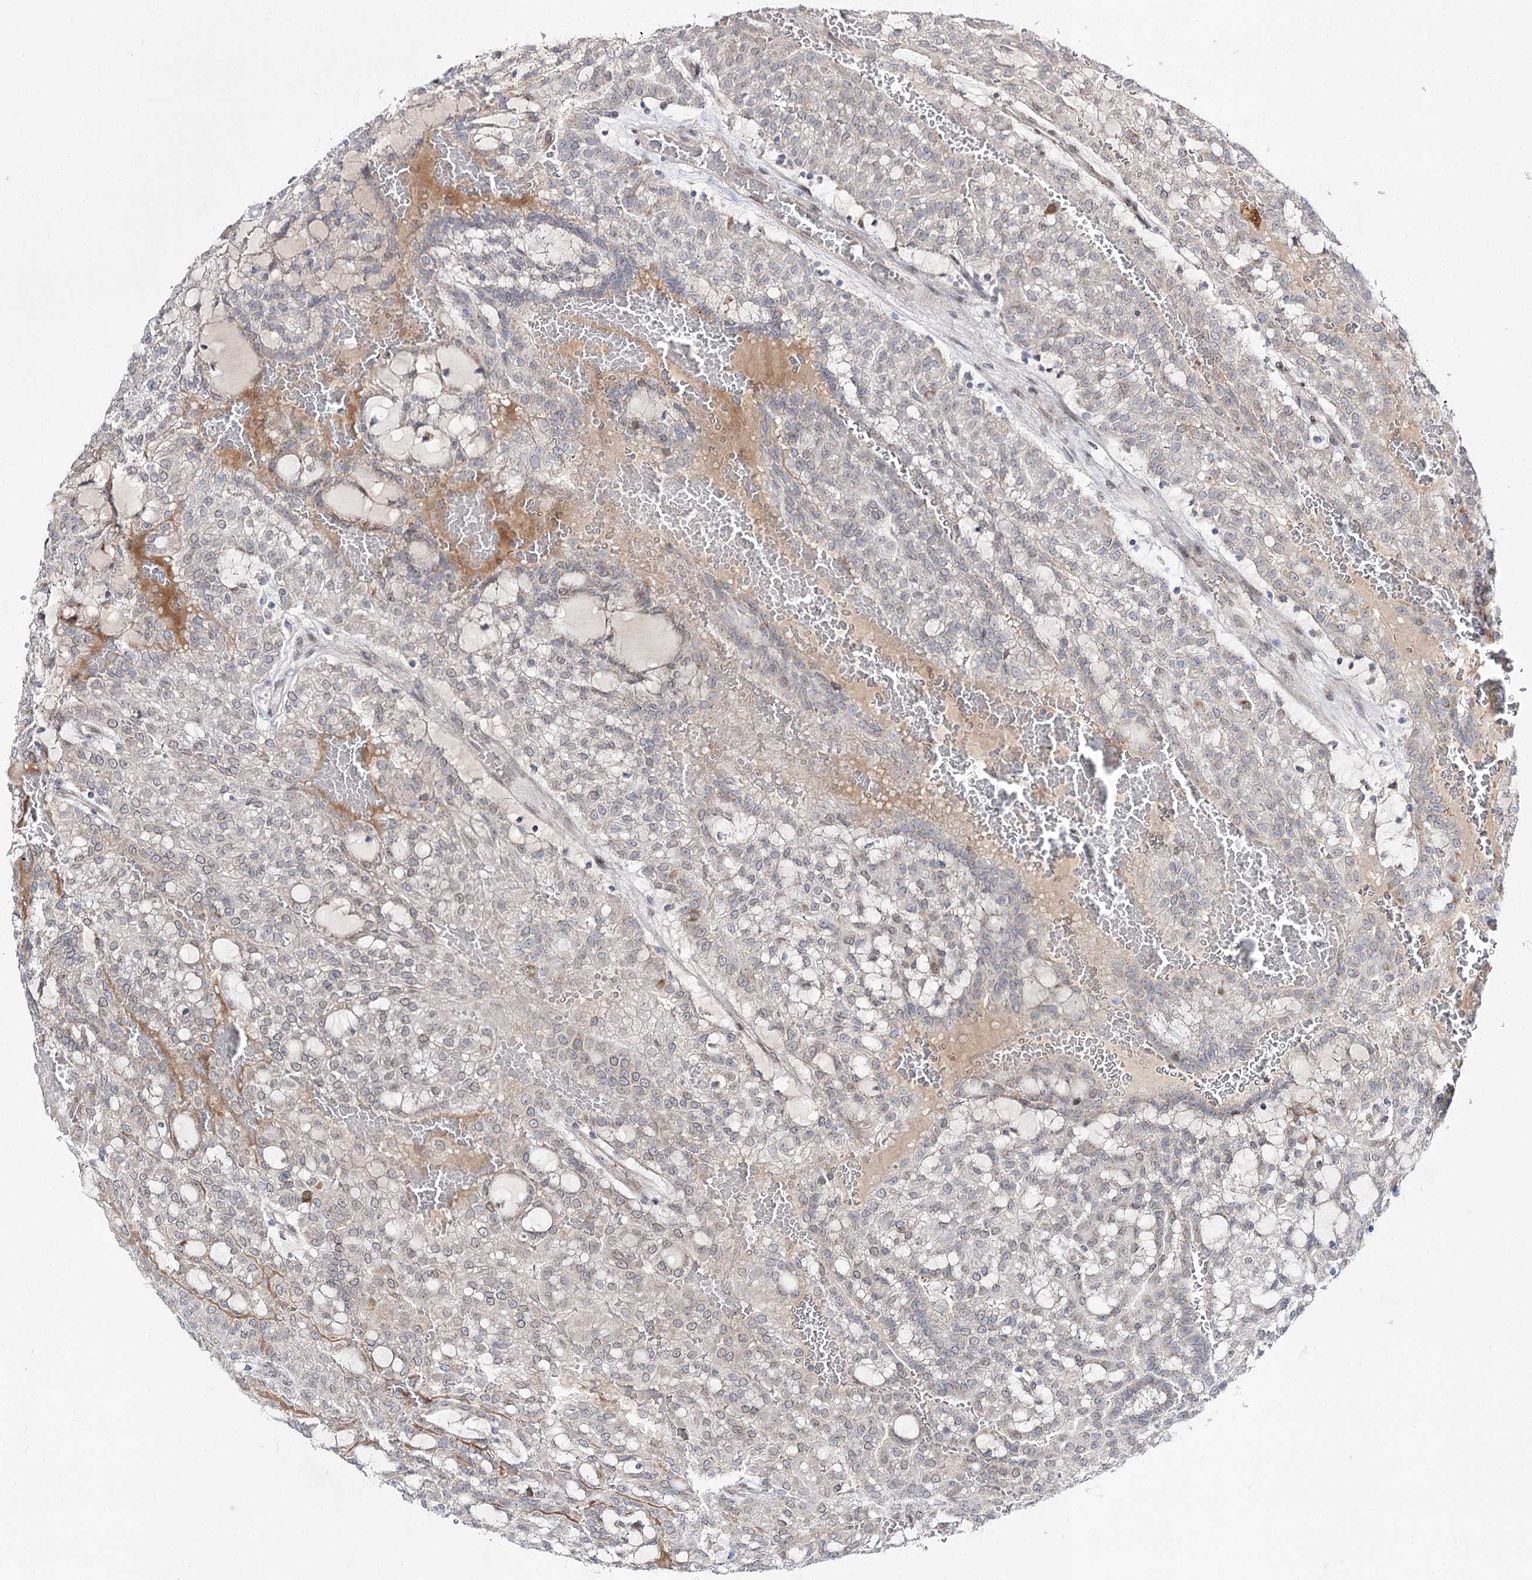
{"staining": {"intensity": "weak", "quantity": "<25%", "location": "cytoplasmic/membranous"}, "tissue": "renal cancer", "cell_type": "Tumor cells", "image_type": "cancer", "snomed": [{"axis": "morphology", "description": "Adenocarcinoma, NOS"}, {"axis": "topography", "description": "Kidney"}], "caption": "Renal cancer (adenocarcinoma) was stained to show a protein in brown. There is no significant expression in tumor cells.", "gene": "C11orf80", "patient": {"sex": "male", "age": 63}}